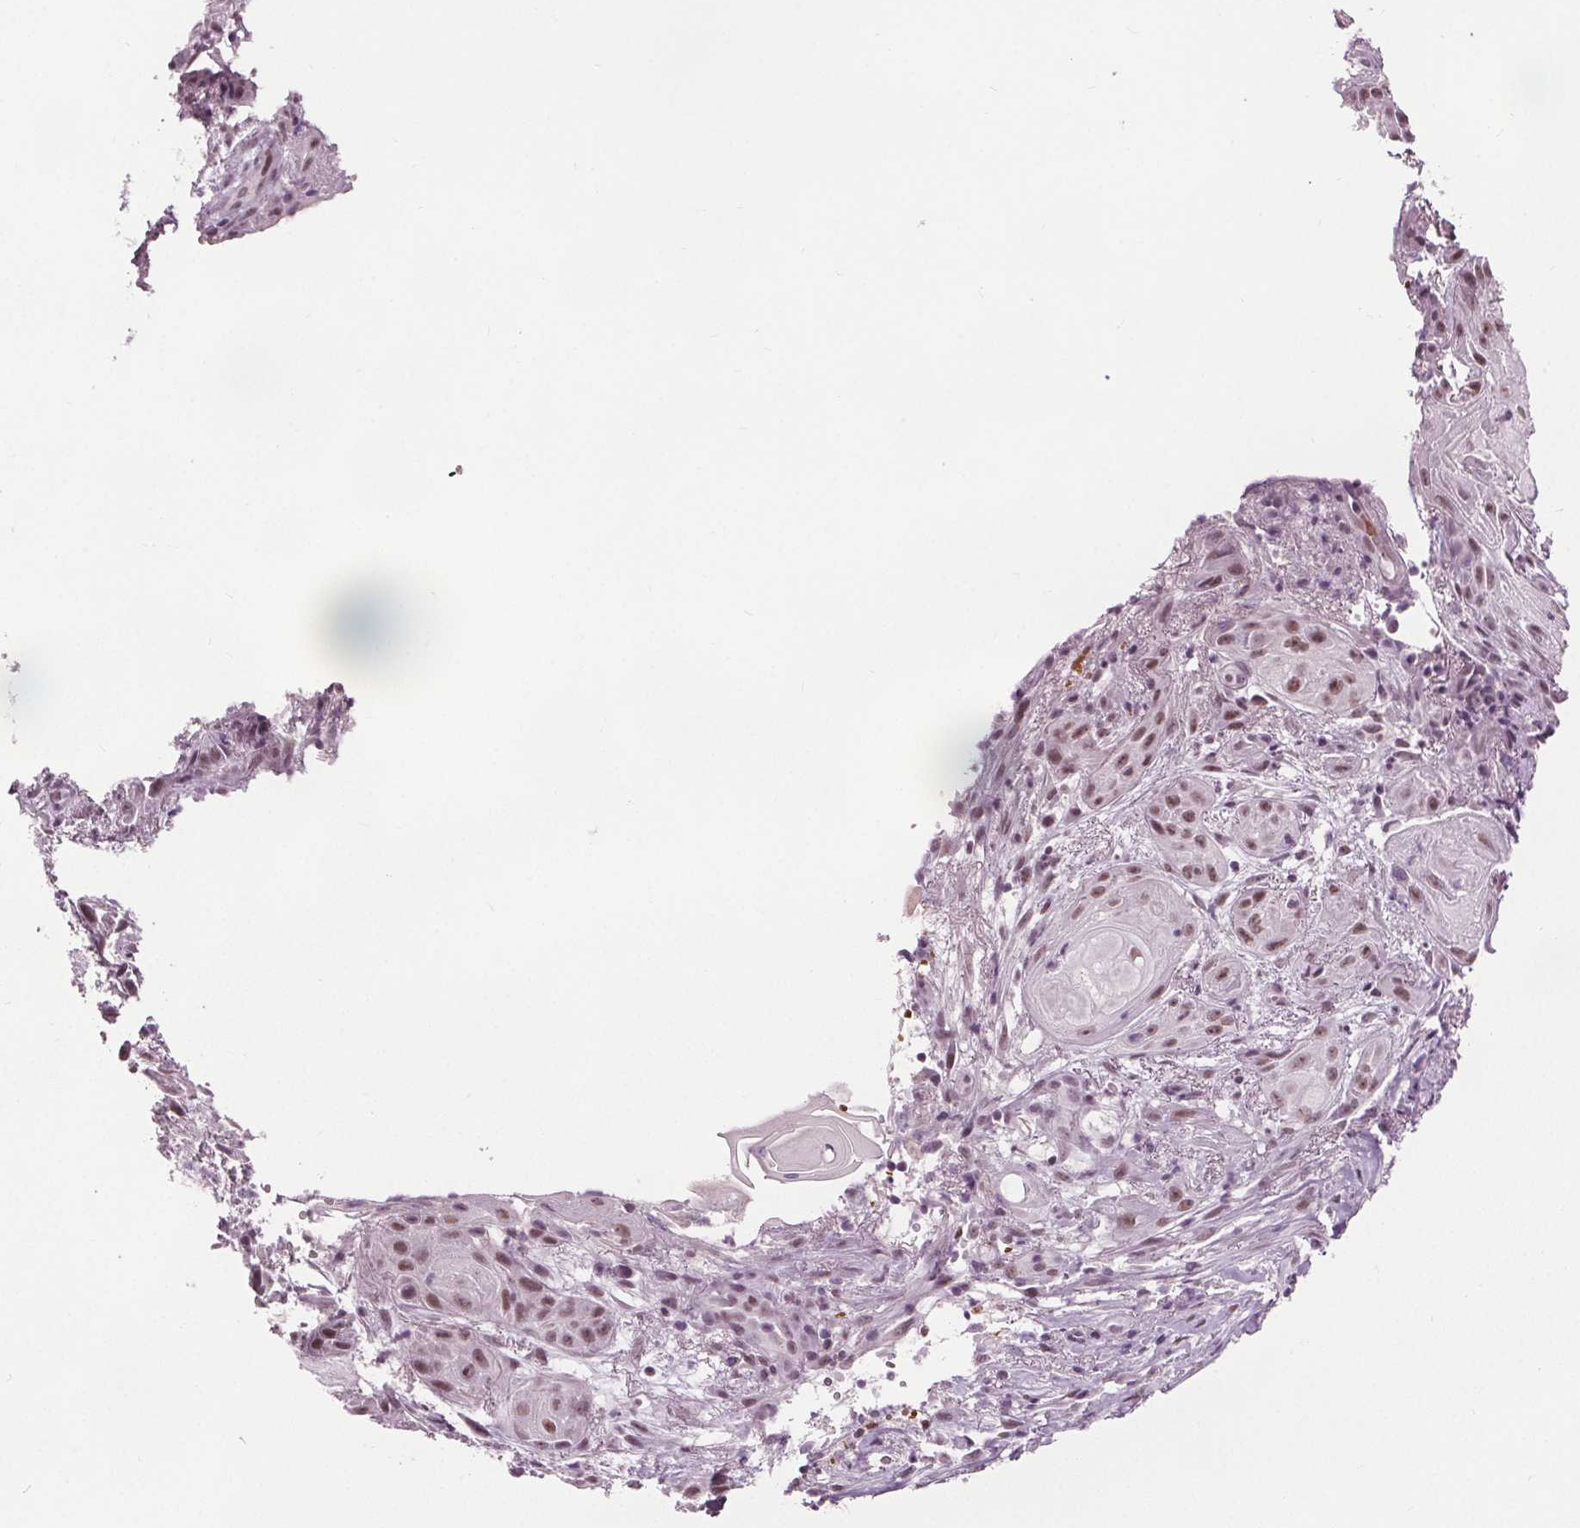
{"staining": {"intensity": "moderate", "quantity": ">75%", "location": "nuclear"}, "tissue": "skin cancer", "cell_type": "Tumor cells", "image_type": "cancer", "snomed": [{"axis": "morphology", "description": "Squamous cell carcinoma, NOS"}, {"axis": "topography", "description": "Skin"}], "caption": "The immunohistochemical stain highlights moderate nuclear expression in tumor cells of skin cancer tissue.", "gene": "IWS1", "patient": {"sex": "male", "age": 62}}